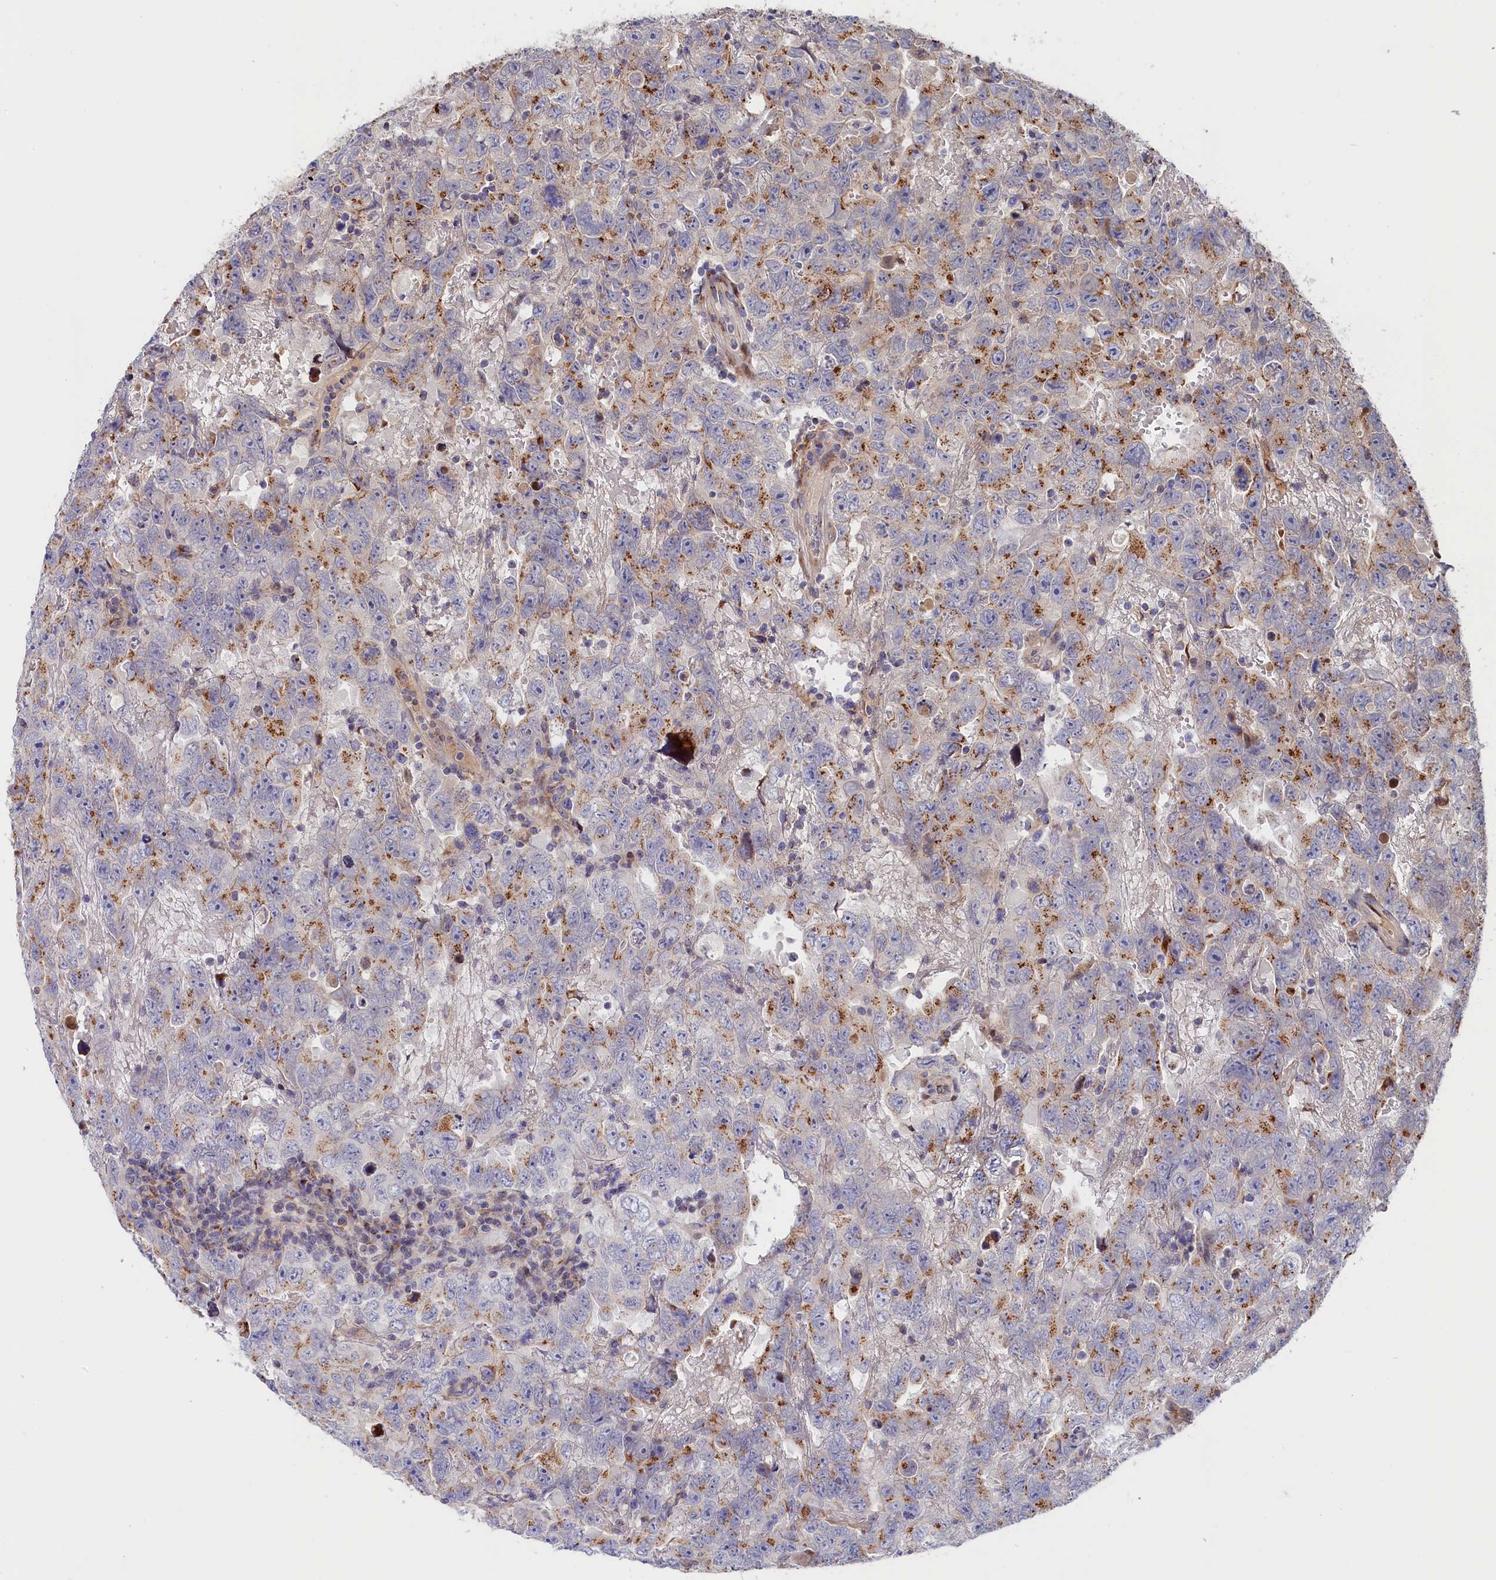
{"staining": {"intensity": "negative", "quantity": "none", "location": "none"}, "tissue": "testis cancer", "cell_type": "Tumor cells", "image_type": "cancer", "snomed": [{"axis": "morphology", "description": "Carcinoma, Embryonal, NOS"}, {"axis": "topography", "description": "Testis"}], "caption": "Protein analysis of embryonal carcinoma (testis) demonstrates no significant staining in tumor cells.", "gene": "CHST12", "patient": {"sex": "male", "age": 45}}